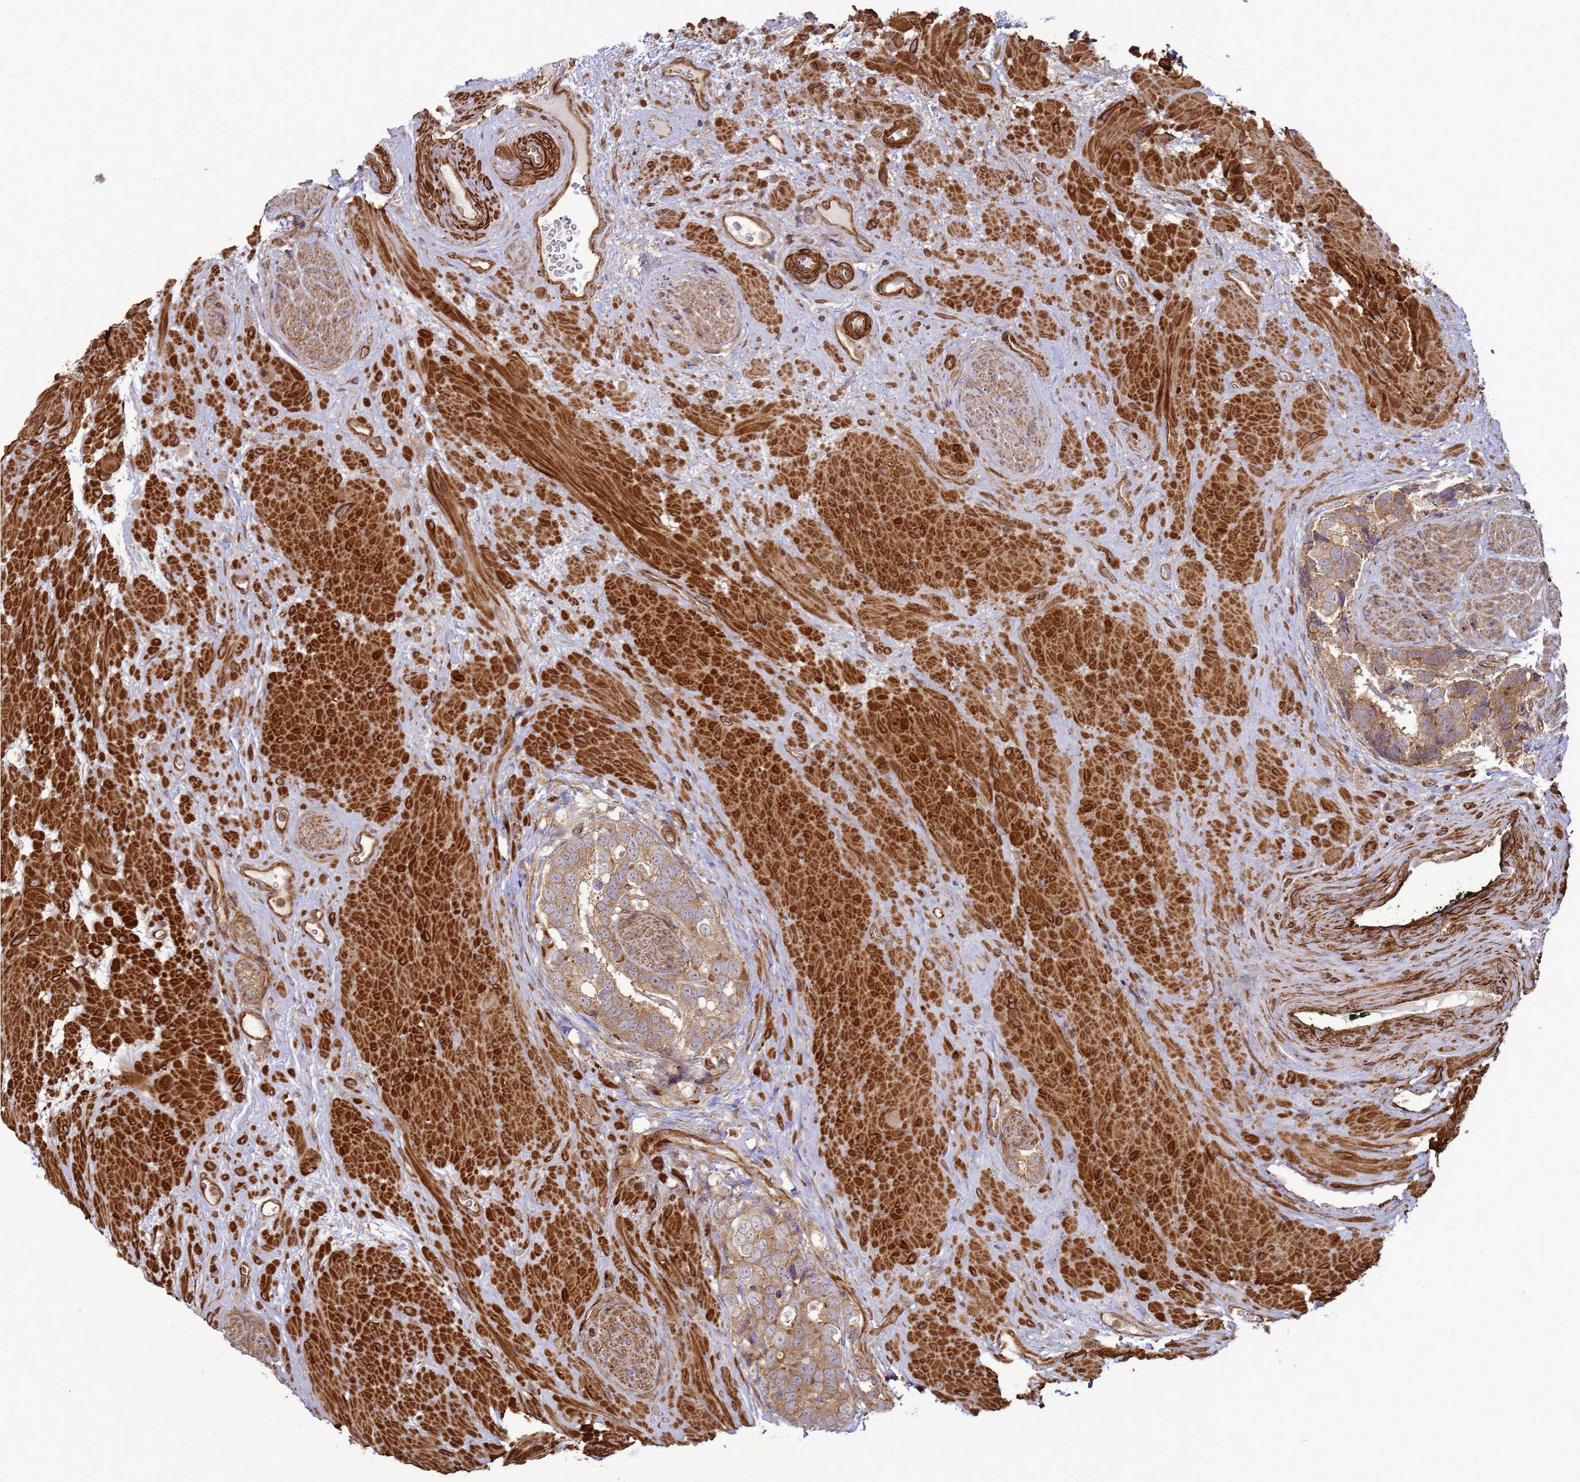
{"staining": {"intensity": "moderate", "quantity": ">75%", "location": "cytoplasmic/membranous"}, "tissue": "prostate cancer", "cell_type": "Tumor cells", "image_type": "cancer", "snomed": [{"axis": "morphology", "description": "Adenocarcinoma, High grade"}, {"axis": "topography", "description": "Prostate"}], "caption": "Immunohistochemical staining of high-grade adenocarcinoma (prostate) shows medium levels of moderate cytoplasmic/membranous protein positivity in about >75% of tumor cells. (brown staining indicates protein expression, while blue staining denotes nuclei).", "gene": "CNOT1", "patient": {"sex": "male", "age": 74}}